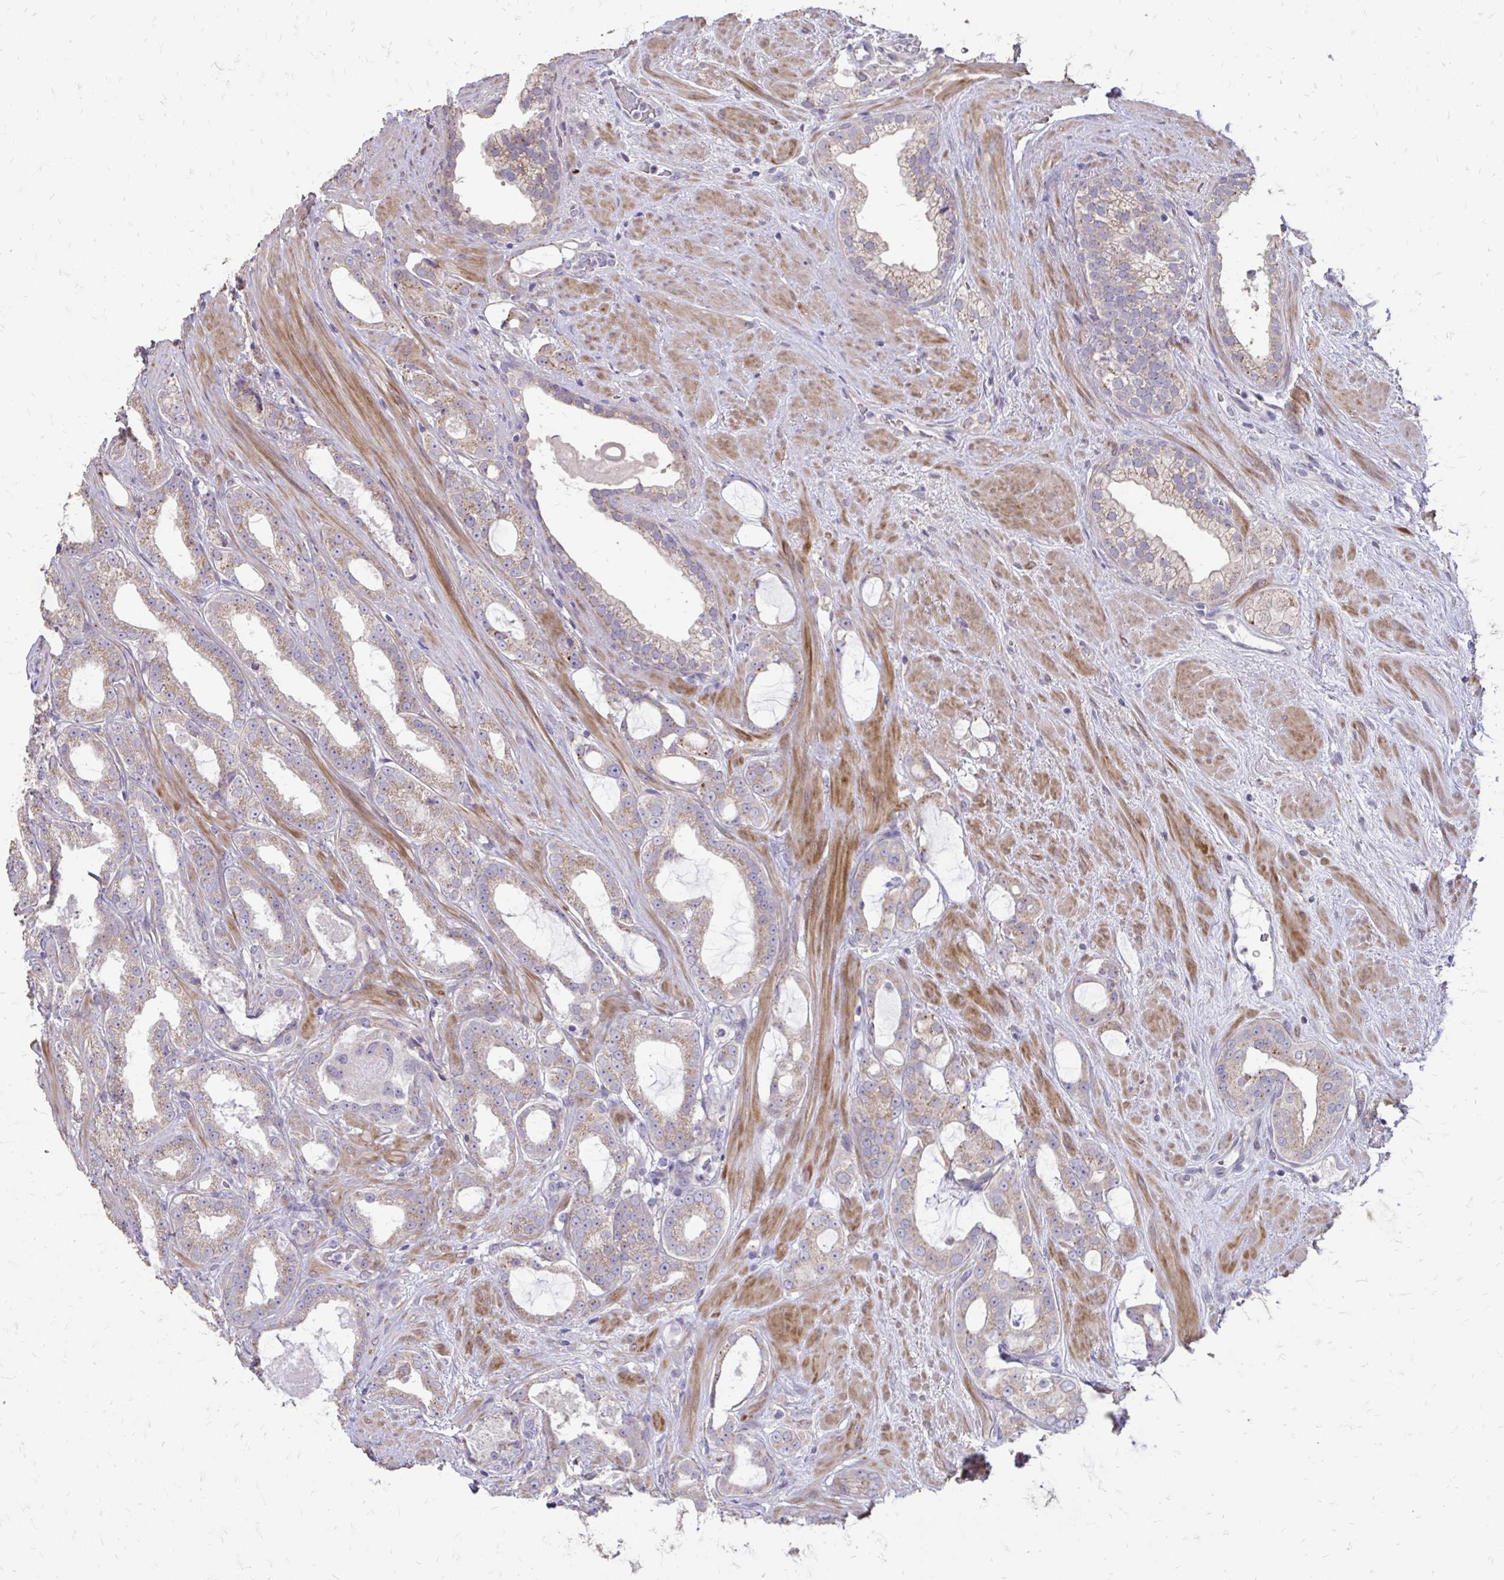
{"staining": {"intensity": "weak", "quantity": "25%-75%", "location": "cytoplasmic/membranous"}, "tissue": "prostate cancer", "cell_type": "Tumor cells", "image_type": "cancer", "snomed": [{"axis": "morphology", "description": "Adenocarcinoma, High grade"}, {"axis": "topography", "description": "Prostate"}], "caption": "IHC staining of prostate cancer, which demonstrates low levels of weak cytoplasmic/membranous staining in approximately 25%-75% of tumor cells indicating weak cytoplasmic/membranous protein staining. The staining was performed using DAB (brown) for protein detection and nuclei were counterstained in hematoxylin (blue).", "gene": "MYORG", "patient": {"sex": "male", "age": 65}}